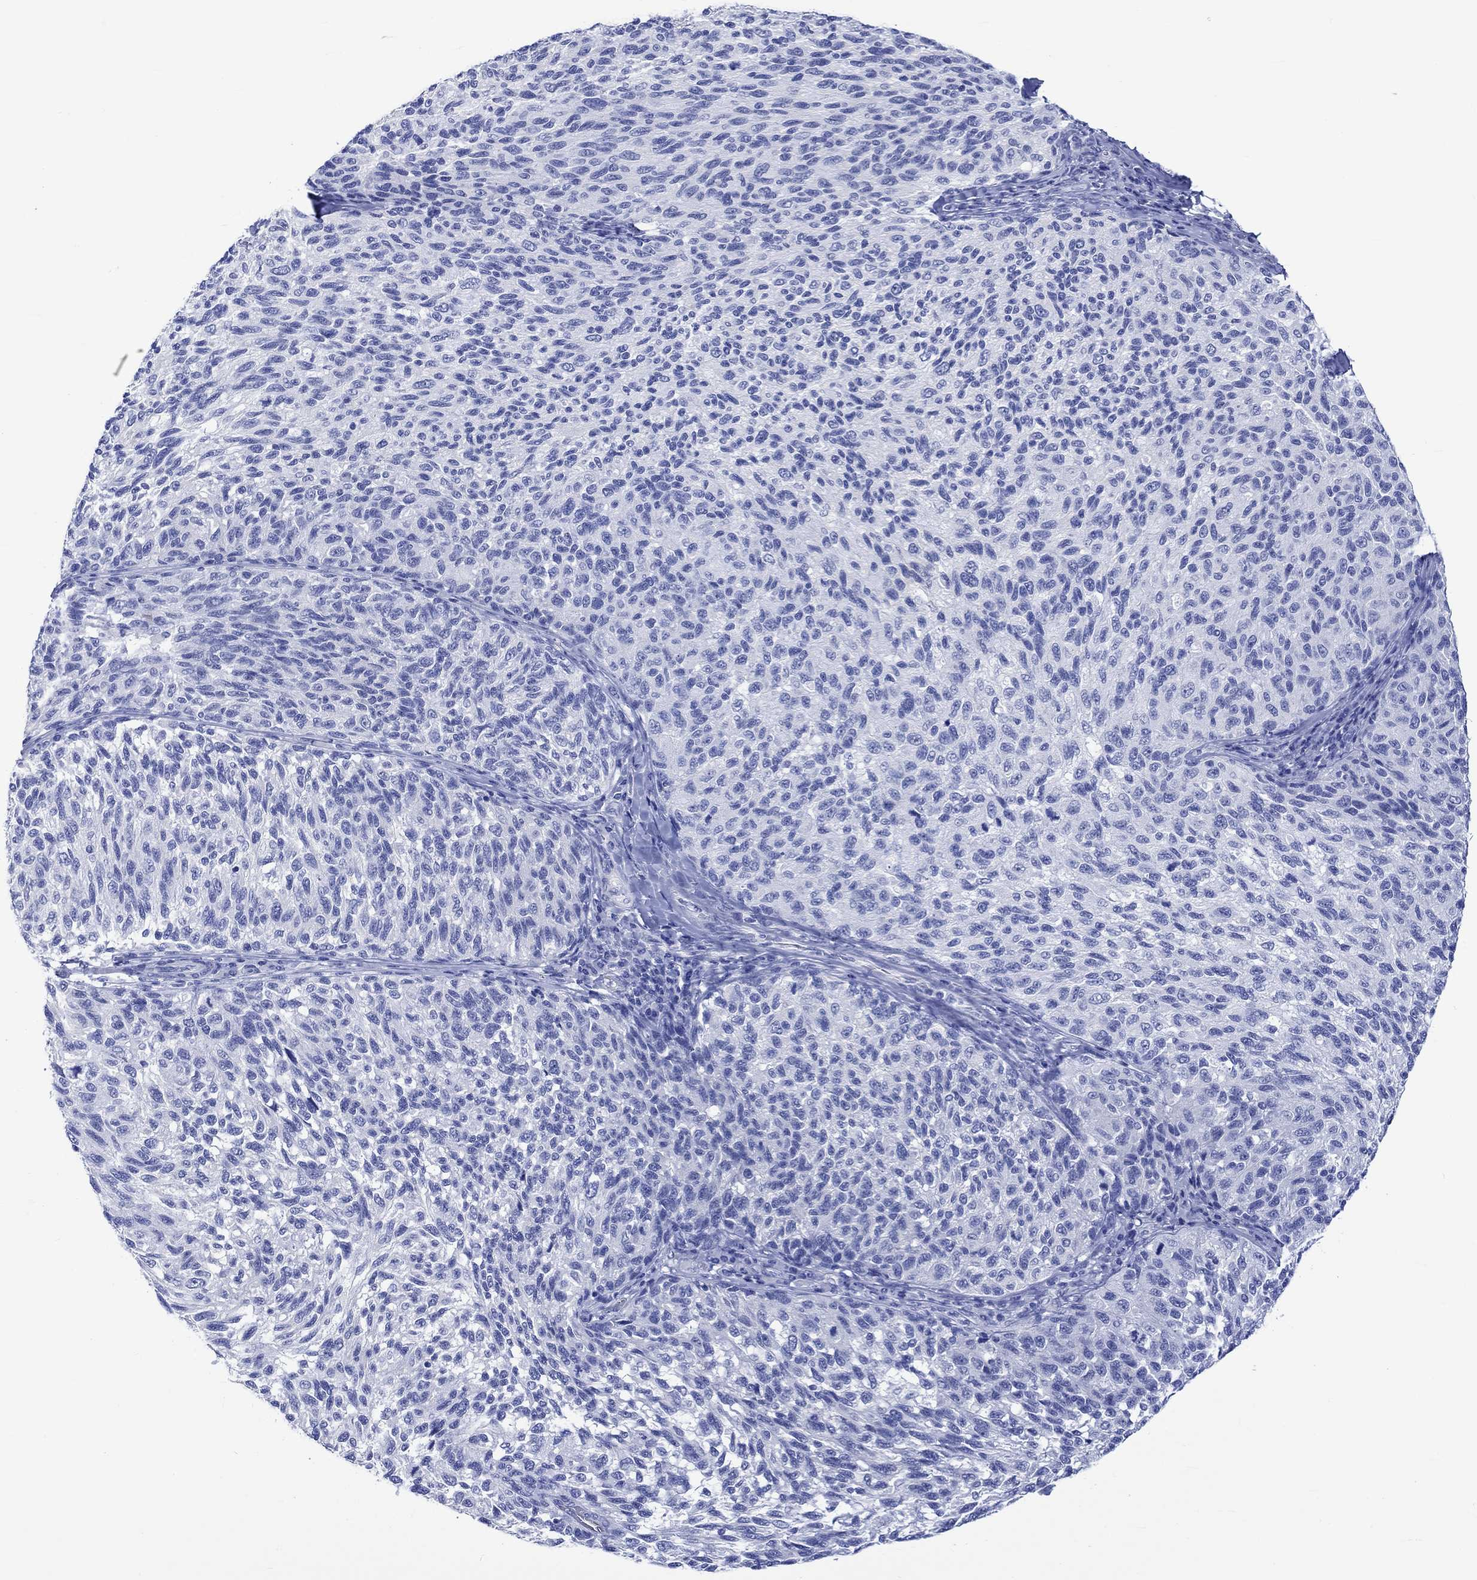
{"staining": {"intensity": "negative", "quantity": "none", "location": "none"}, "tissue": "melanoma", "cell_type": "Tumor cells", "image_type": "cancer", "snomed": [{"axis": "morphology", "description": "Malignant melanoma, NOS"}, {"axis": "topography", "description": "Skin"}], "caption": "Protein analysis of melanoma displays no significant staining in tumor cells. (DAB (3,3'-diaminobenzidine) IHC visualized using brightfield microscopy, high magnification).", "gene": "KLHL33", "patient": {"sex": "female", "age": 73}}